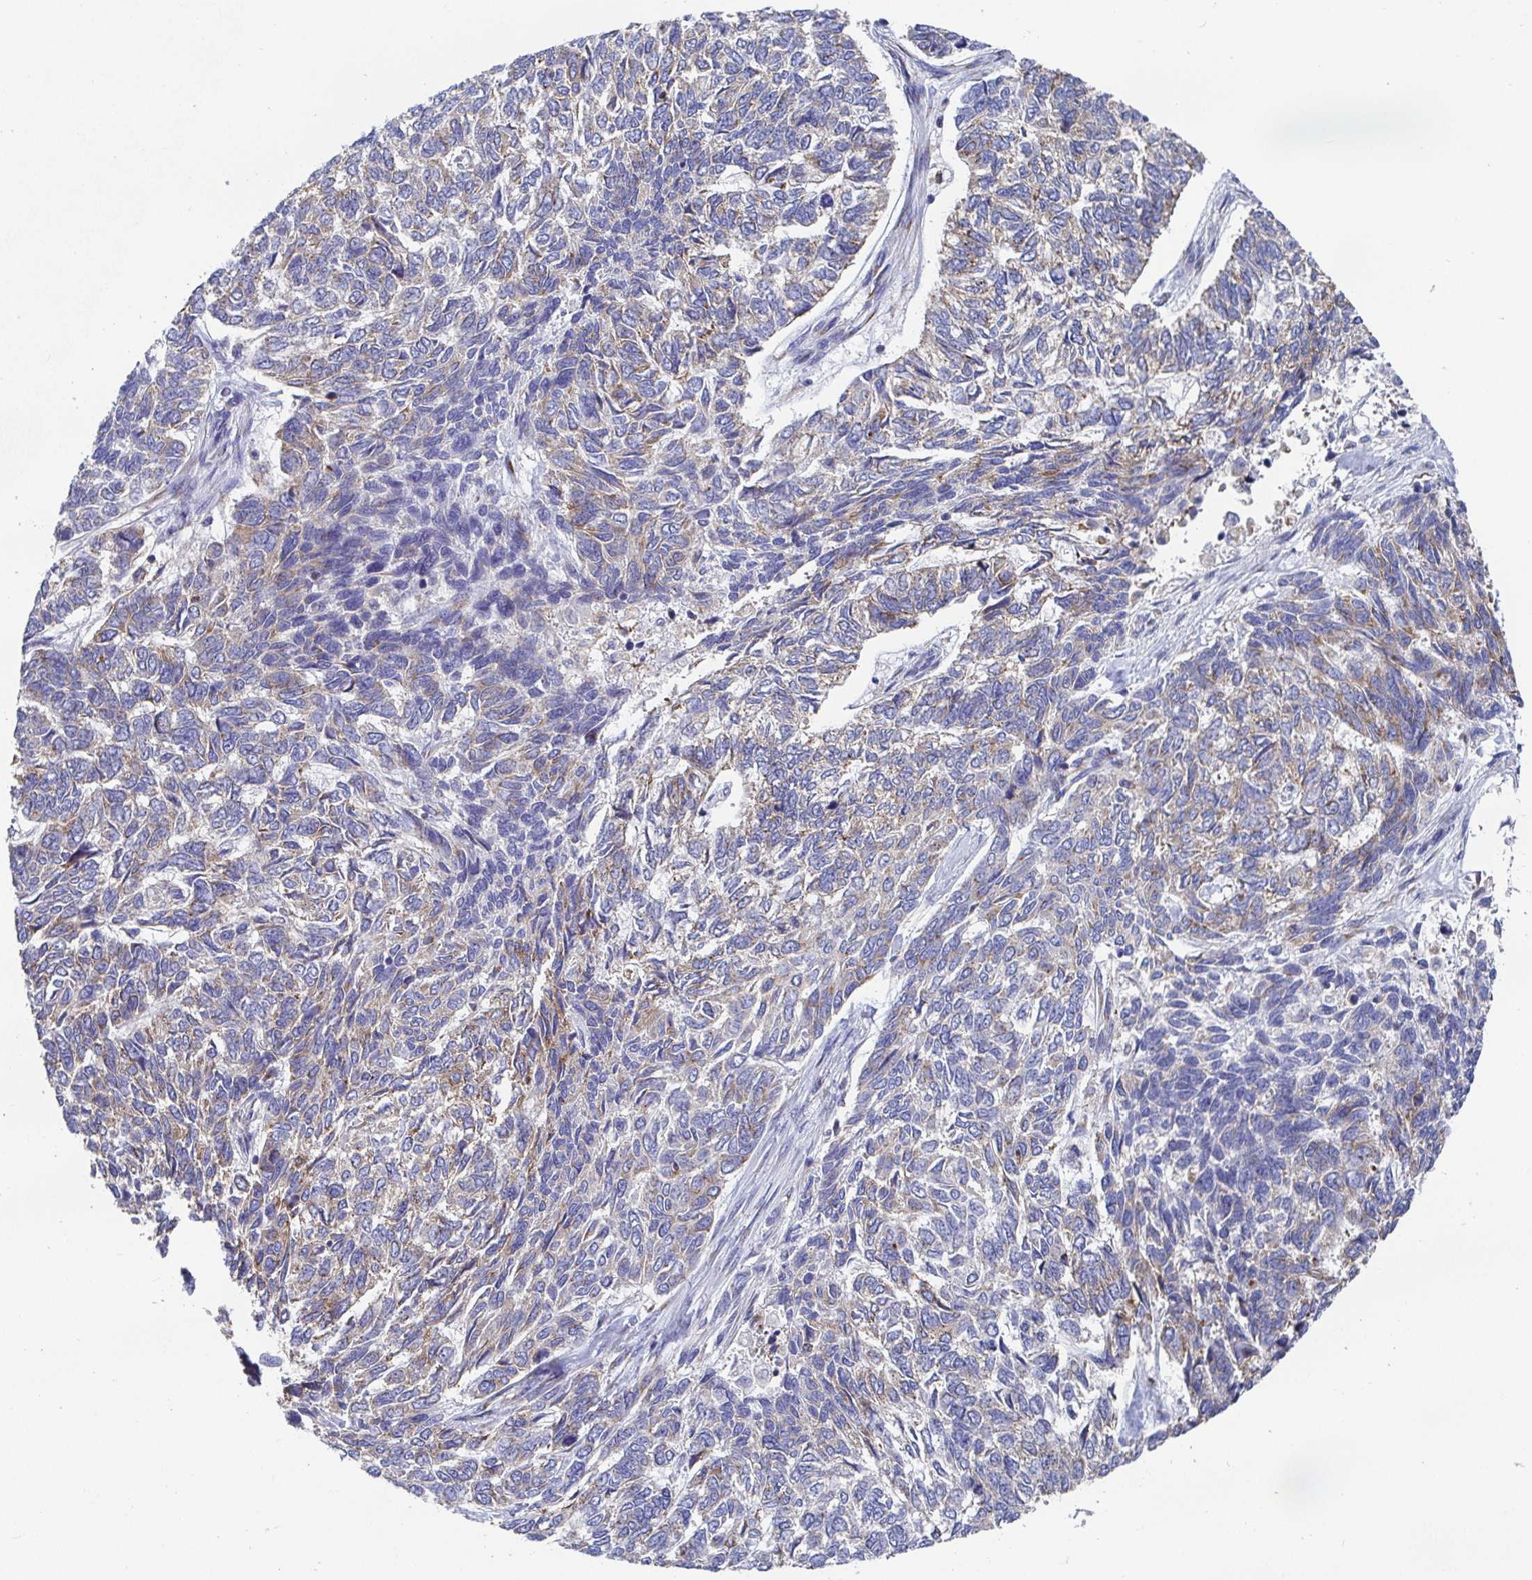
{"staining": {"intensity": "weak", "quantity": "25%-75%", "location": "cytoplasmic/membranous"}, "tissue": "skin cancer", "cell_type": "Tumor cells", "image_type": "cancer", "snomed": [{"axis": "morphology", "description": "Basal cell carcinoma"}, {"axis": "topography", "description": "Skin"}], "caption": "Immunohistochemistry image of human basal cell carcinoma (skin) stained for a protein (brown), which shows low levels of weak cytoplasmic/membranous staining in about 25%-75% of tumor cells.", "gene": "TAS2R39", "patient": {"sex": "female", "age": 65}}